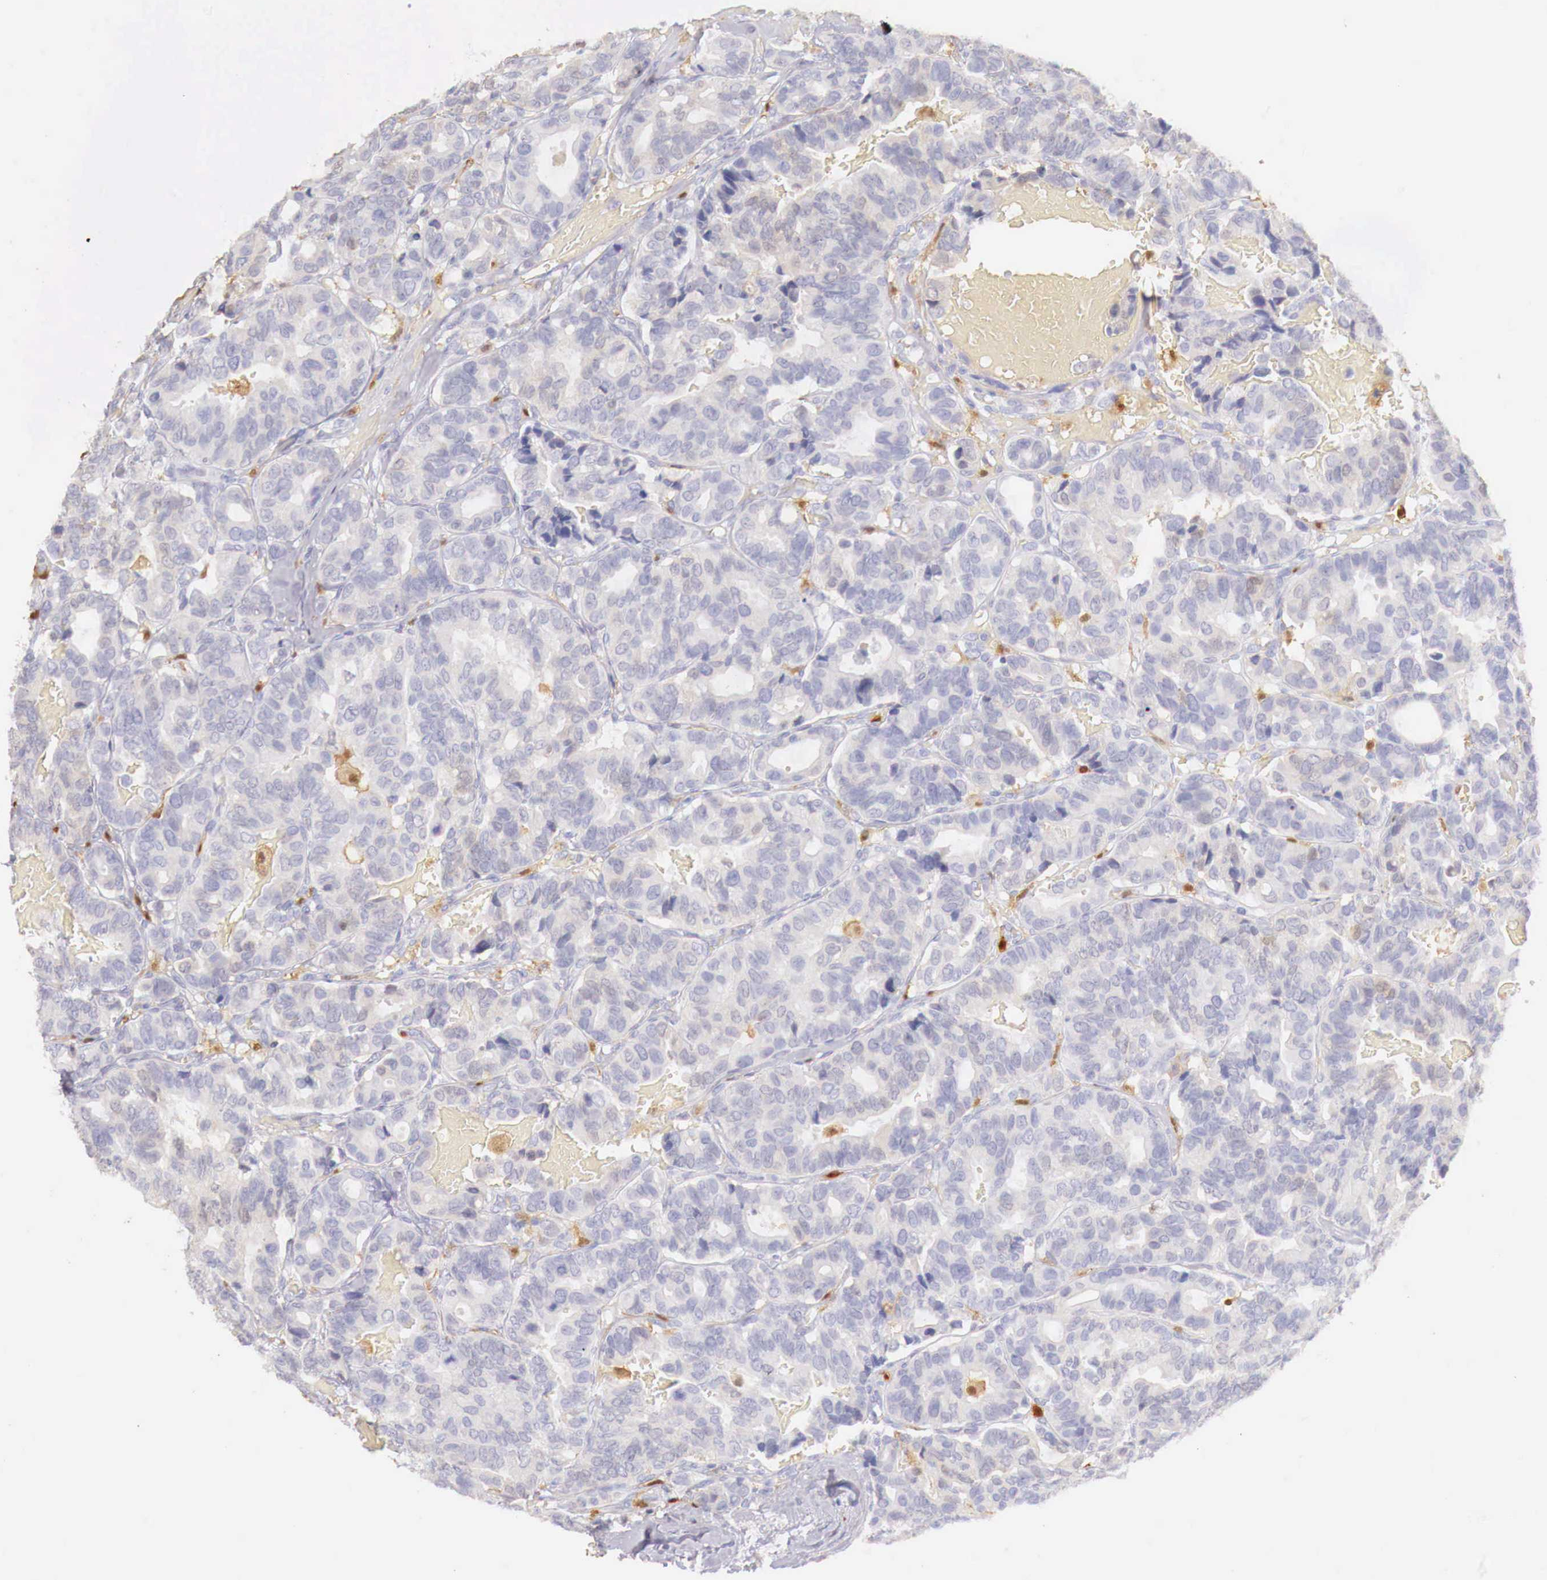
{"staining": {"intensity": "negative", "quantity": "none", "location": "none"}, "tissue": "breast cancer", "cell_type": "Tumor cells", "image_type": "cancer", "snomed": [{"axis": "morphology", "description": "Duct carcinoma"}, {"axis": "topography", "description": "Breast"}], "caption": "Tumor cells show no significant staining in intraductal carcinoma (breast).", "gene": "RENBP", "patient": {"sex": "female", "age": 69}}